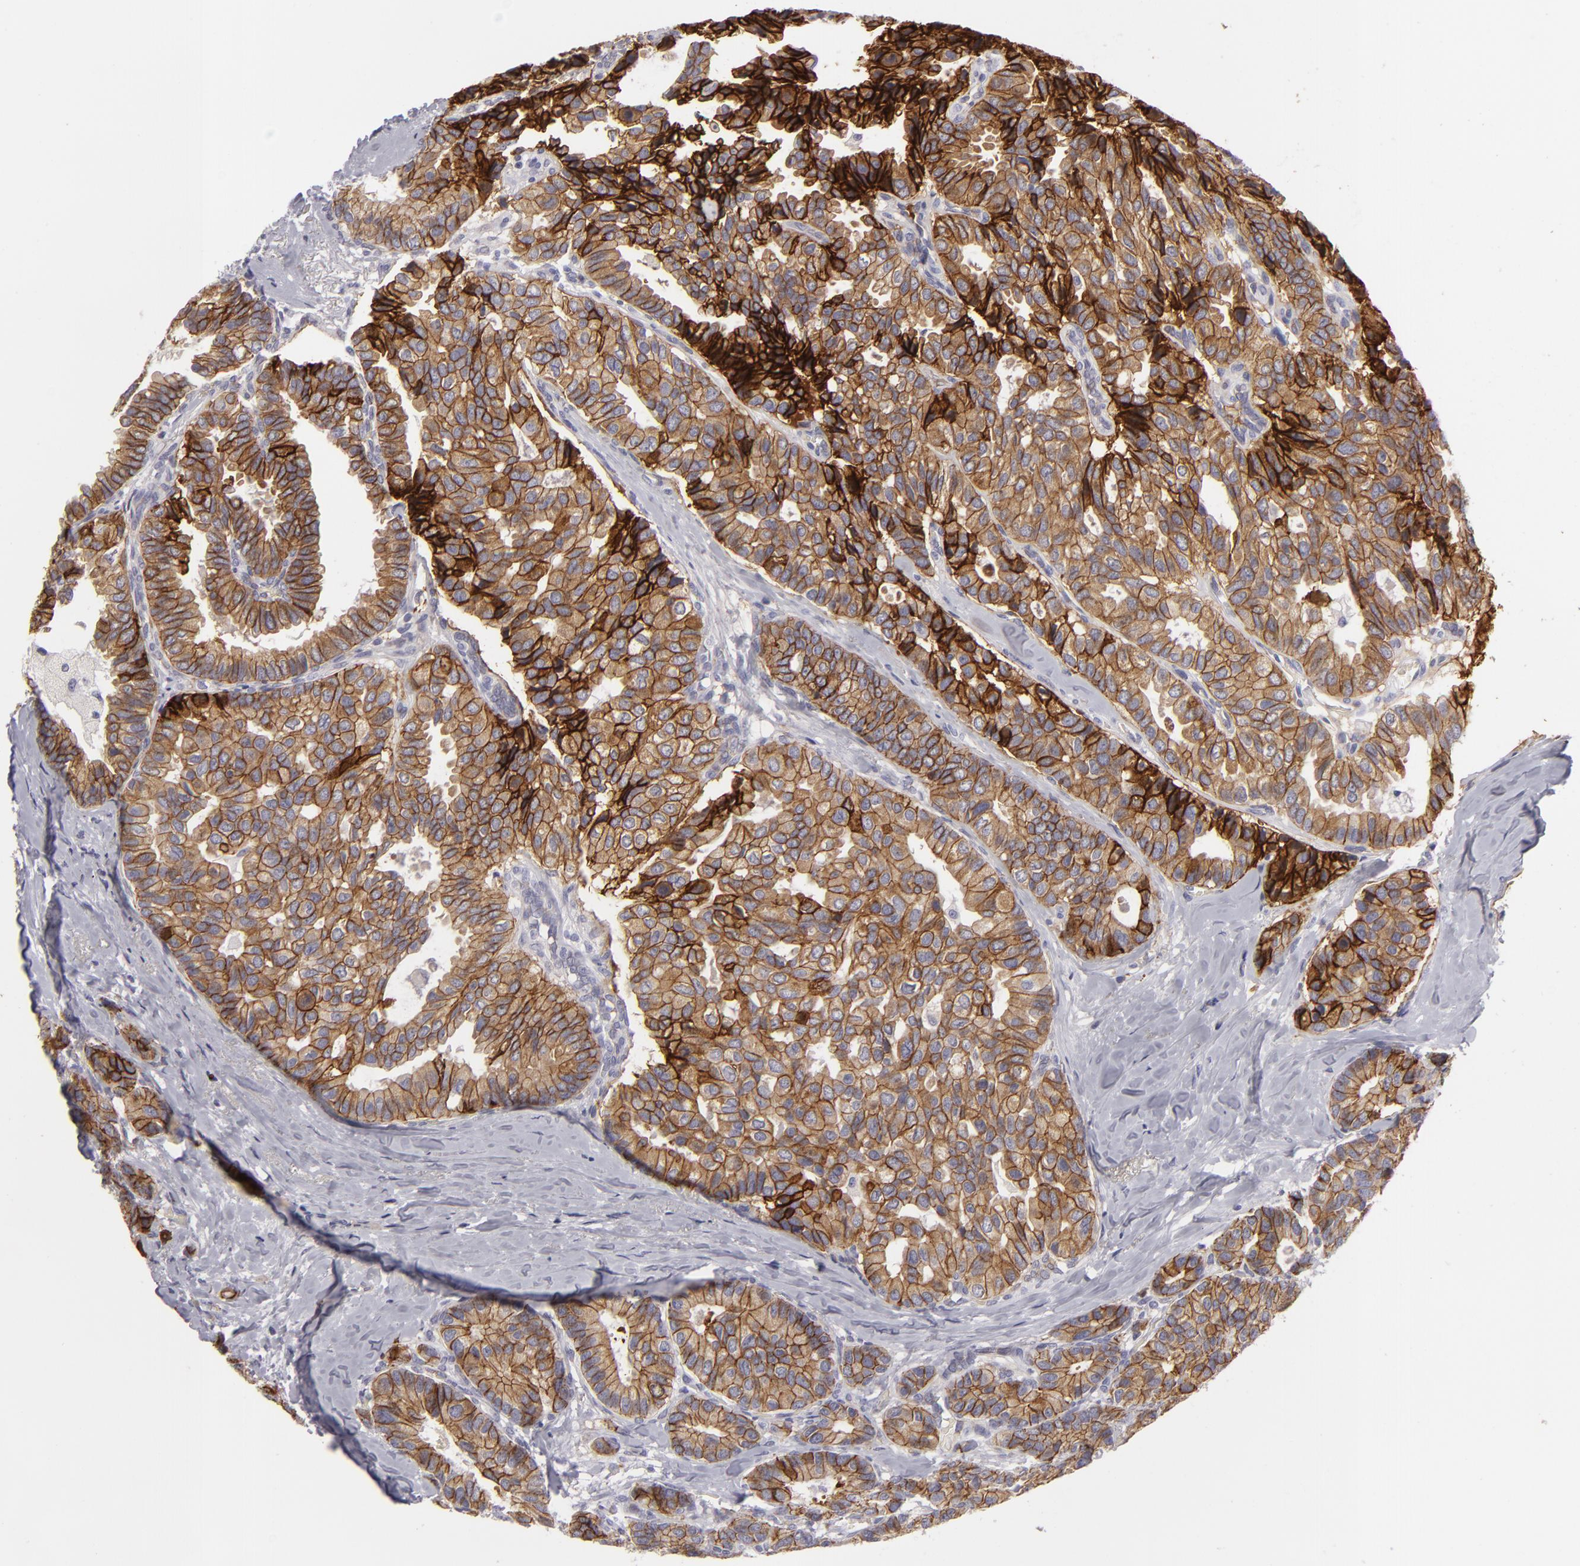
{"staining": {"intensity": "strong", "quantity": ">75%", "location": "cytoplasmic/membranous"}, "tissue": "breast cancer", "cell_type": "Tumor cells", "image_type": "cancer", "snomed": [{"axis": "morphology", "description": "Duct carcinoma"}, {"axis": "topography", "description": "Breast"}], "caption": "Immunohistochemical staining of human breast infiltrating ductal carcinoma displays high levels of strong cytoplasmic/membranous expression in about >75% of tumor cells.", "gene": "JUP", "patient": {"sex": "female", "age": 69}}